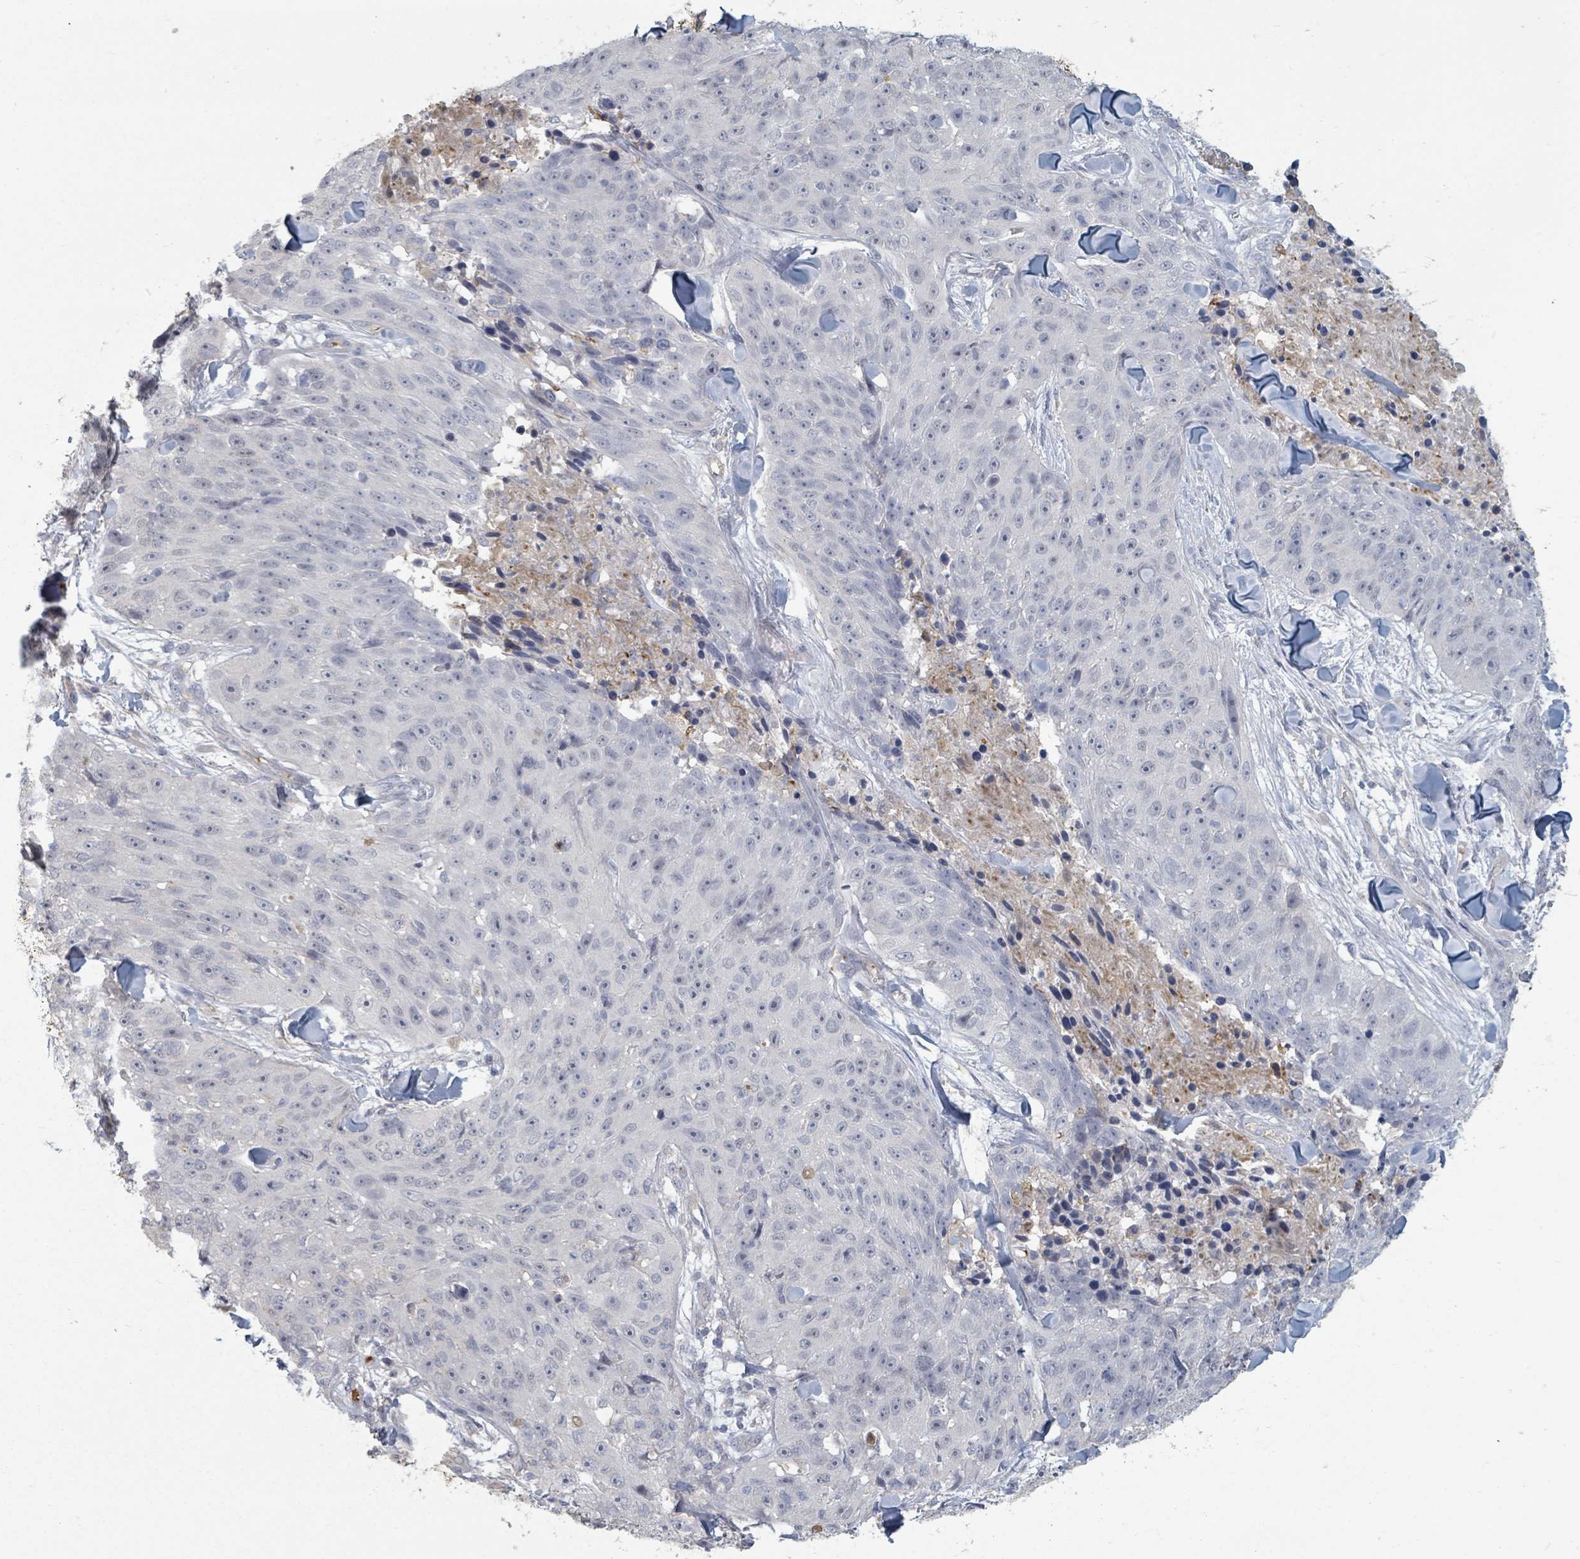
{"staining": {"intensity": "negative", "quantity": "none", "location": "none"}, "tissue": "skin cancer", "cell_type": "Tumor cells", "image_type": "cancer", "snomed": [{"axis": "morphology", "description": "Squamous cell carcinoma, NOS"}, {"axis": "topography", "description": "Skin"}], "caption": "Immunohistochemistry photomicrograph of neoplastic tissue: skin cancer (squamous cell carcinoma) stained with DAB (3,3'-diaminobenzidine) exhibits no significant protein staining in tumor cells.", "gene": "PLAUR", "patient": {"sex": "female", "age": 87}}